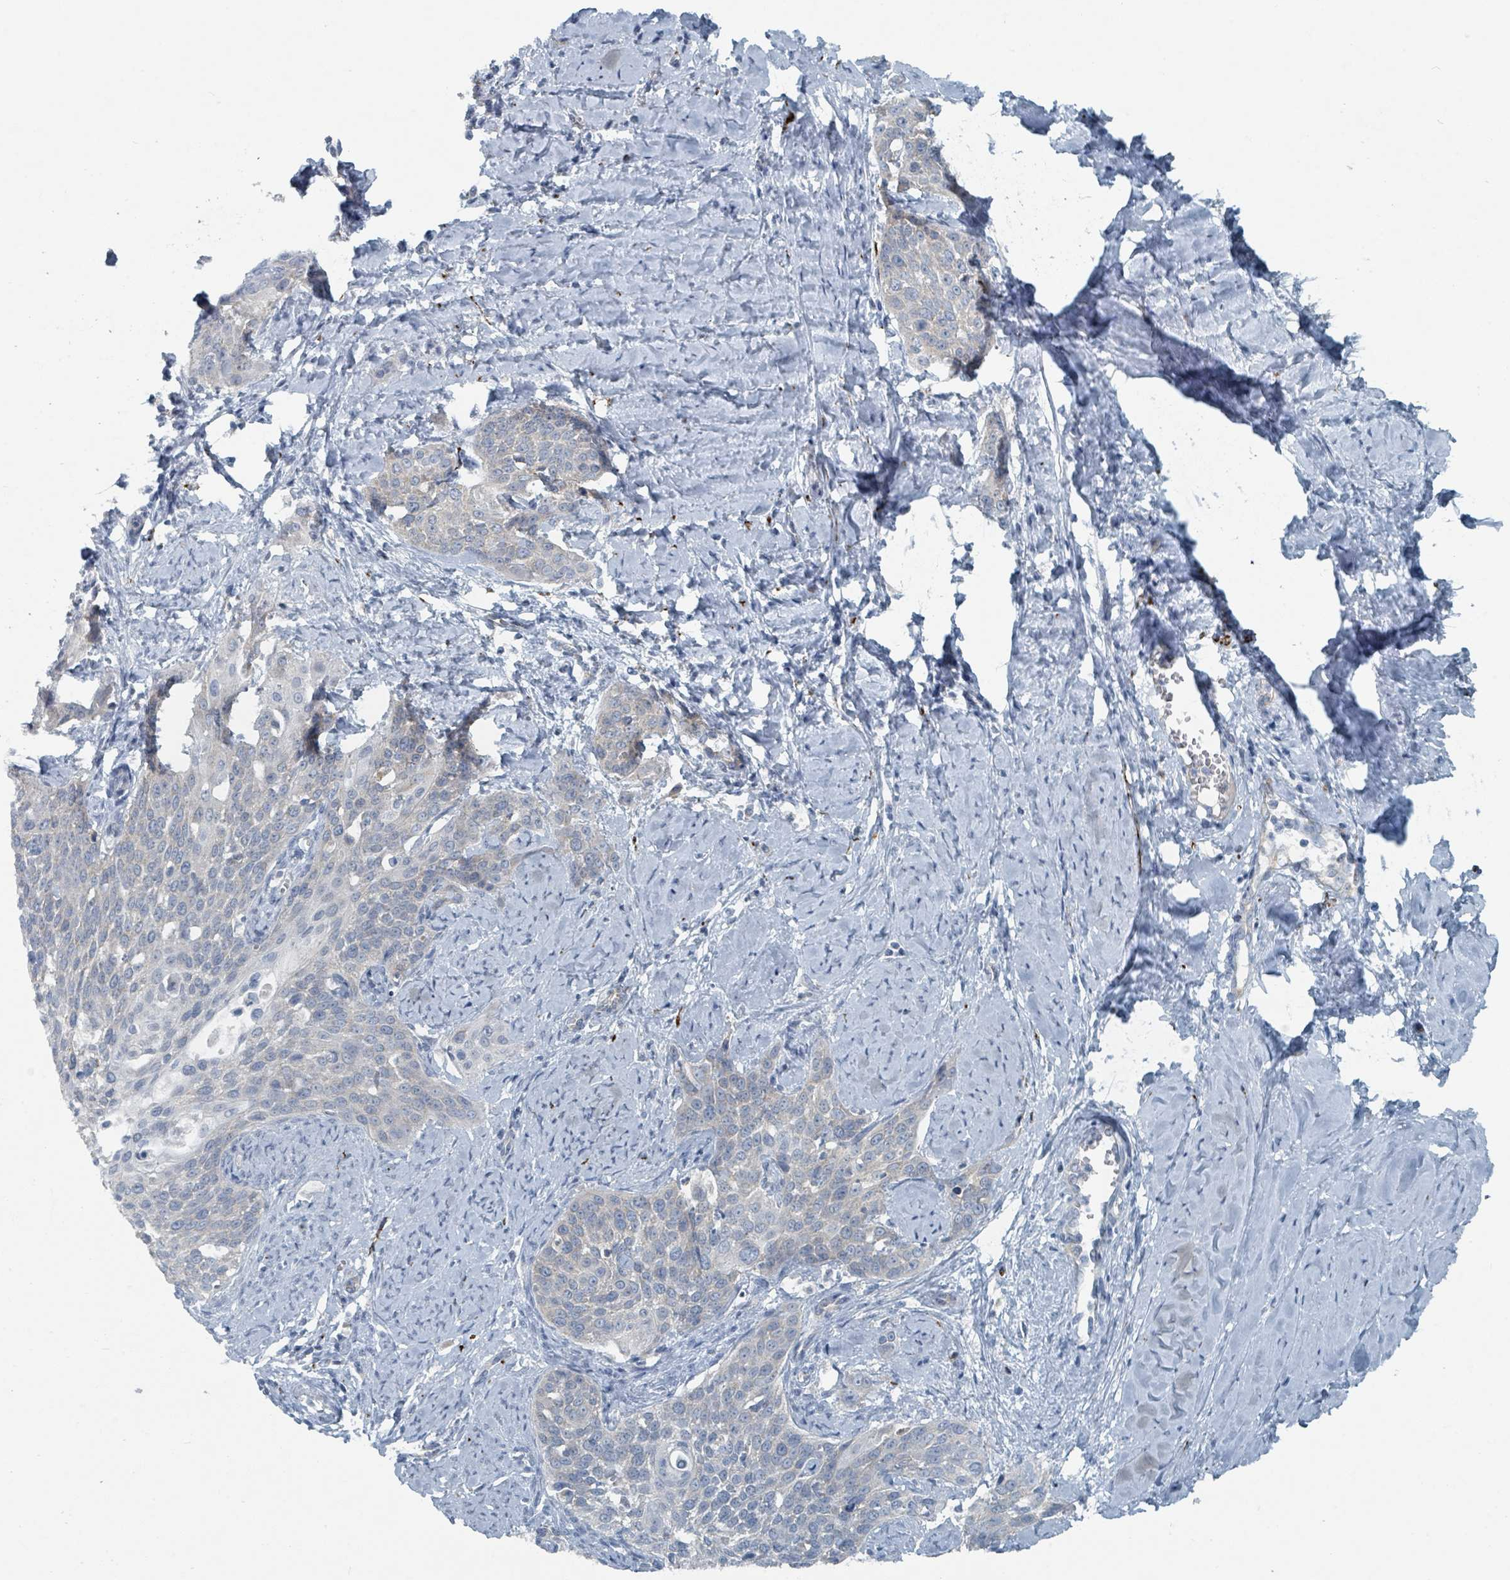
{"staining": {"intensity": "negative", "quantity": "none", "location": "none"}, "tissue": "cervical cancer", "cell_type": "Tumor cells", "image_type": "cancer", "snomed": [{"axis": "morphology", "description": "Squamous cell carcinoma, NOS"}, {"axis": "topography", "description": "Cervix"}], "caption": "Immunohistochemical staining of human cervical cancer displays no significant positivity in tumor cells. Brightfield microscopy of immunohistochemistry stained with DAB (brown) and hematoxylin (blue), captured at high magnification.", "gene": "RASA4", "patient": {"sex": "female", "age": 44}}